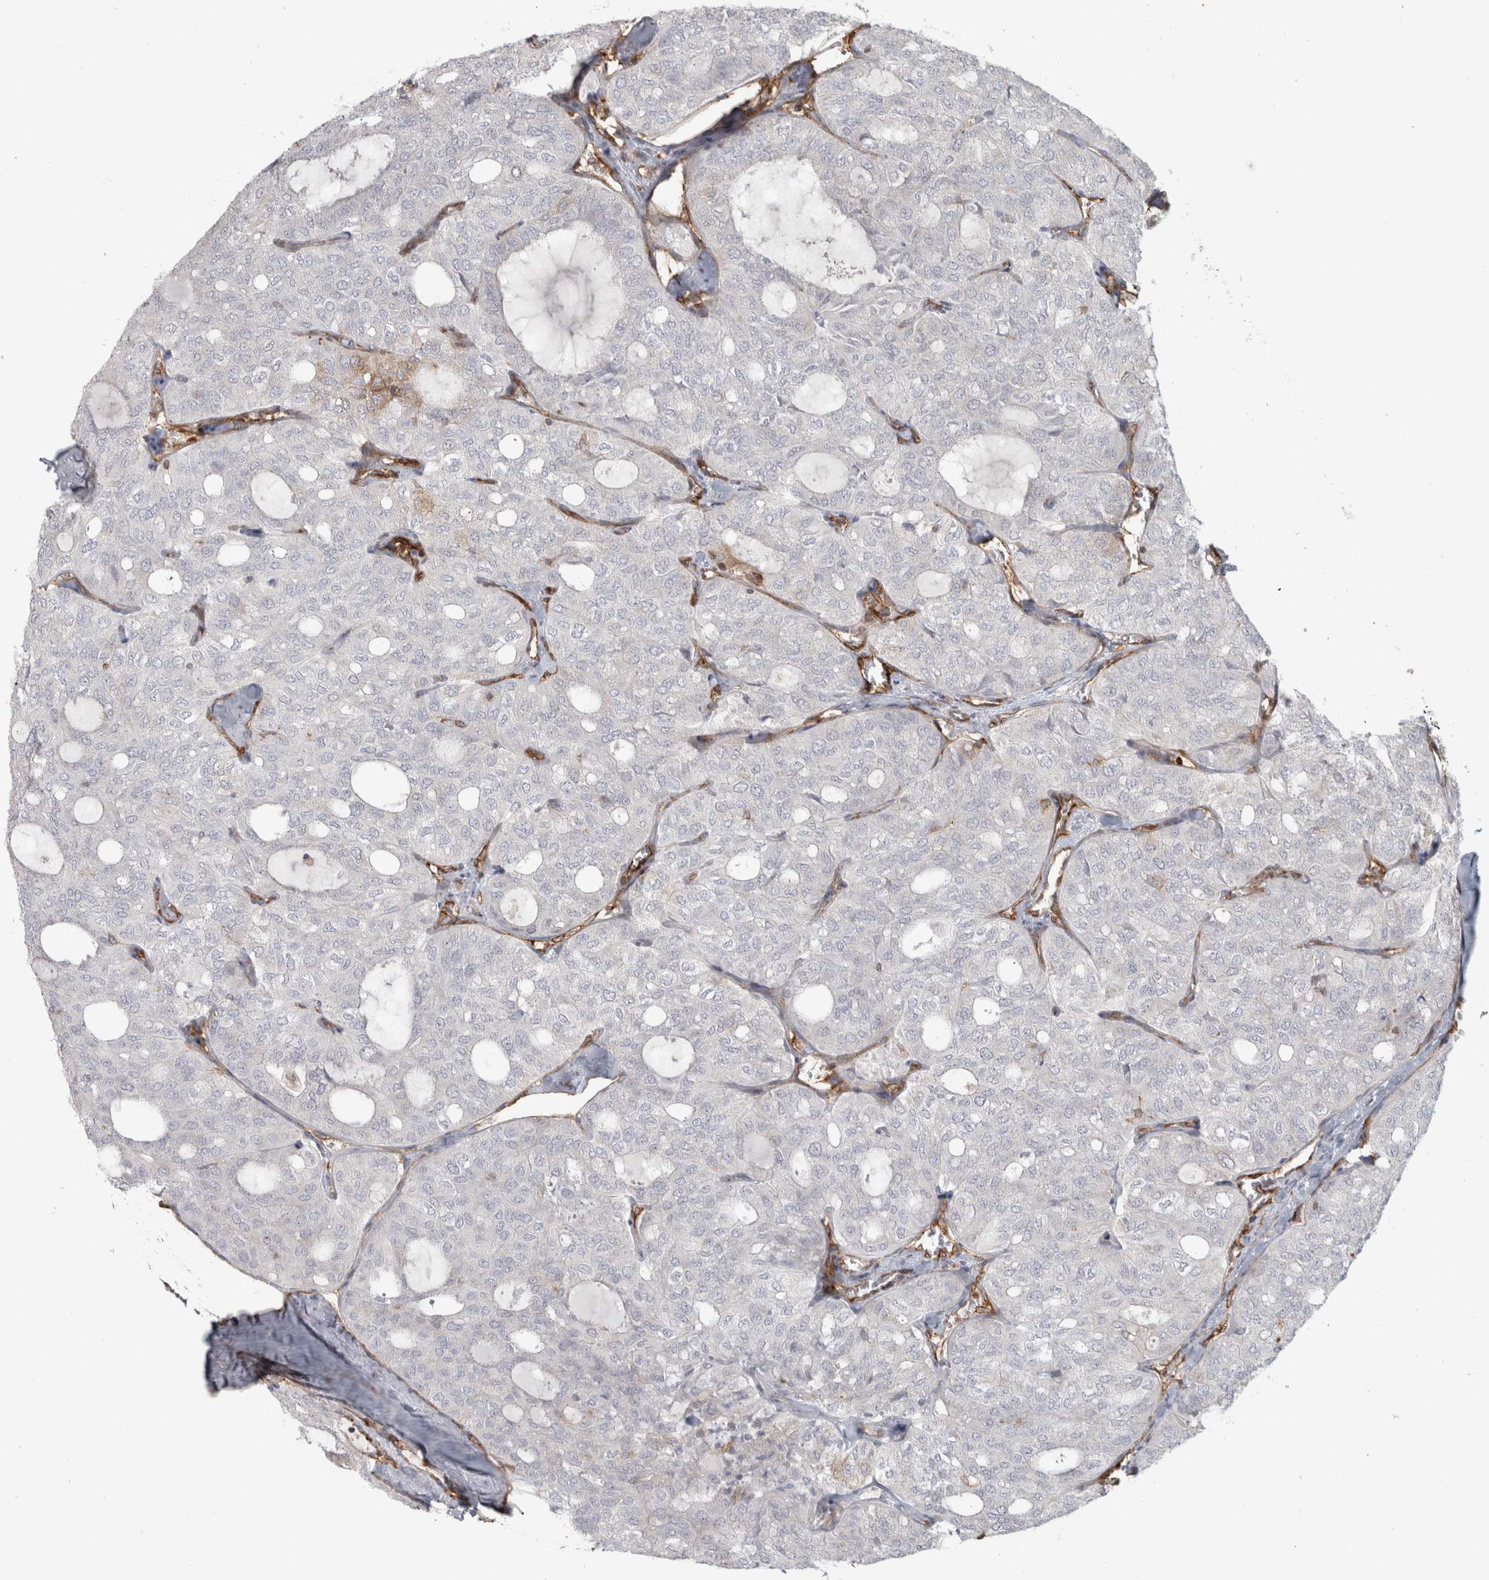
{"staining": {"intensity": "negative", "quantity": "none", "location": "none"}, "tissue": "thyroid cancer", "cell_type": "Tumor cells", "image_type": "cancer", "snomed": [{"axis": "morphology", "description": "Follicular adenoma carcinoma, NOS"}, {"axis": "topography", "description": "Thyroid gland"}], "caption": "This is an immunohistochemistry histopathology image of human thyroid follicular adenoma carcinoma. There is no expression in tumor cells.", "gene": "HLA-E", "patient": {"sex": "male", "age": 75}}